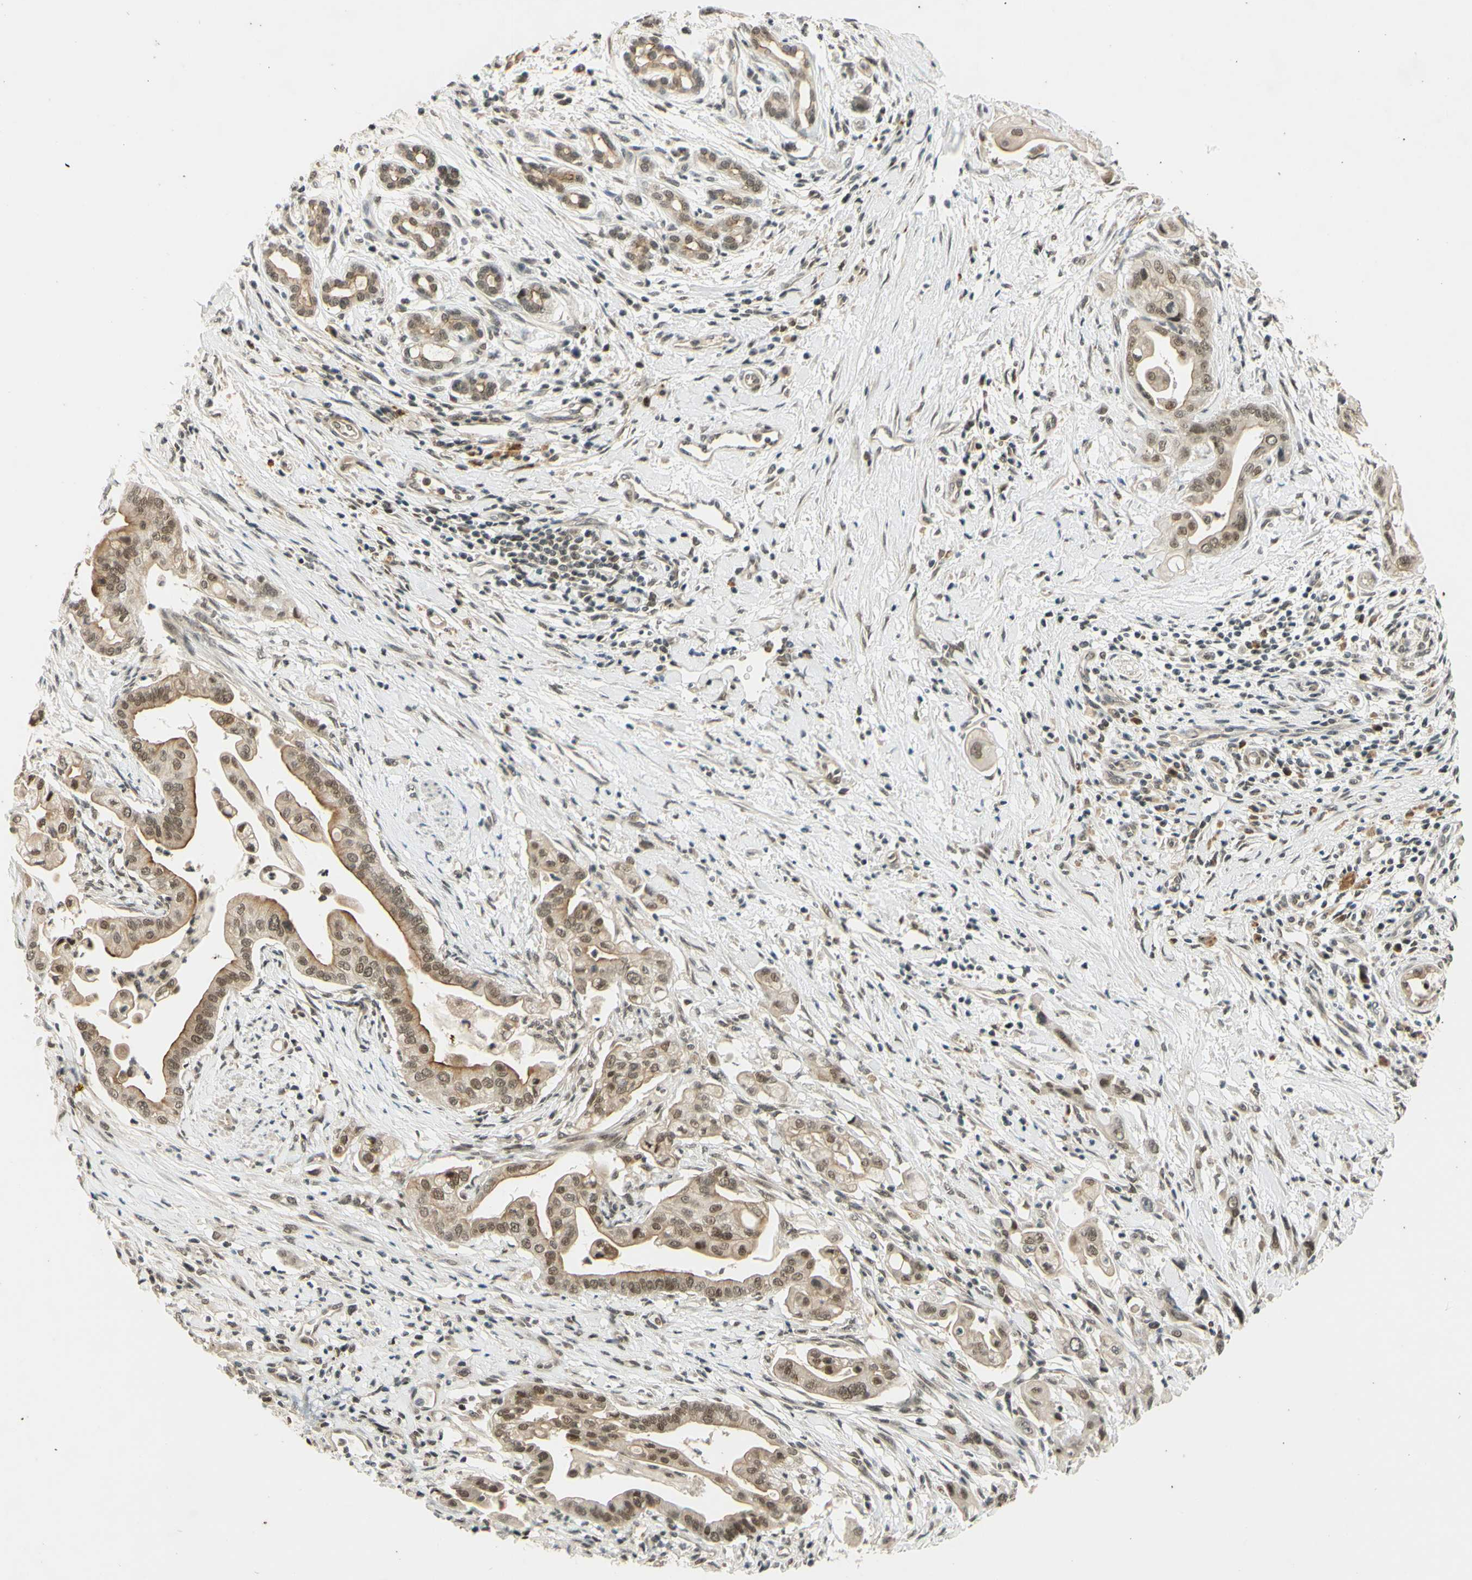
{"staining": {"intensity": "moderate", "quantity": ">75%", "location": "cytoplasmic/membranous,nuclear"}, "tissue": "pancreatic cancer", "cell_type": "Tumor cells", "image_type": "cancer", "snomed": [{"axis": "morphology", "description": "Adenocarcinoma, NOS"}, {"axis": "topography", "description": "Pancreas"}], "caption": "High-magnification brightfield microscopy of pancreatic cancer stained with DAB (brown) and counterstained with hematoxylin (blue). tumor cells exhibit moderate cytoplasmic/membranous and nuclear staining is identified in about>75% of cells.", "gene": "SMARCB1", "patient": {"sex": "female", "age": 75}}